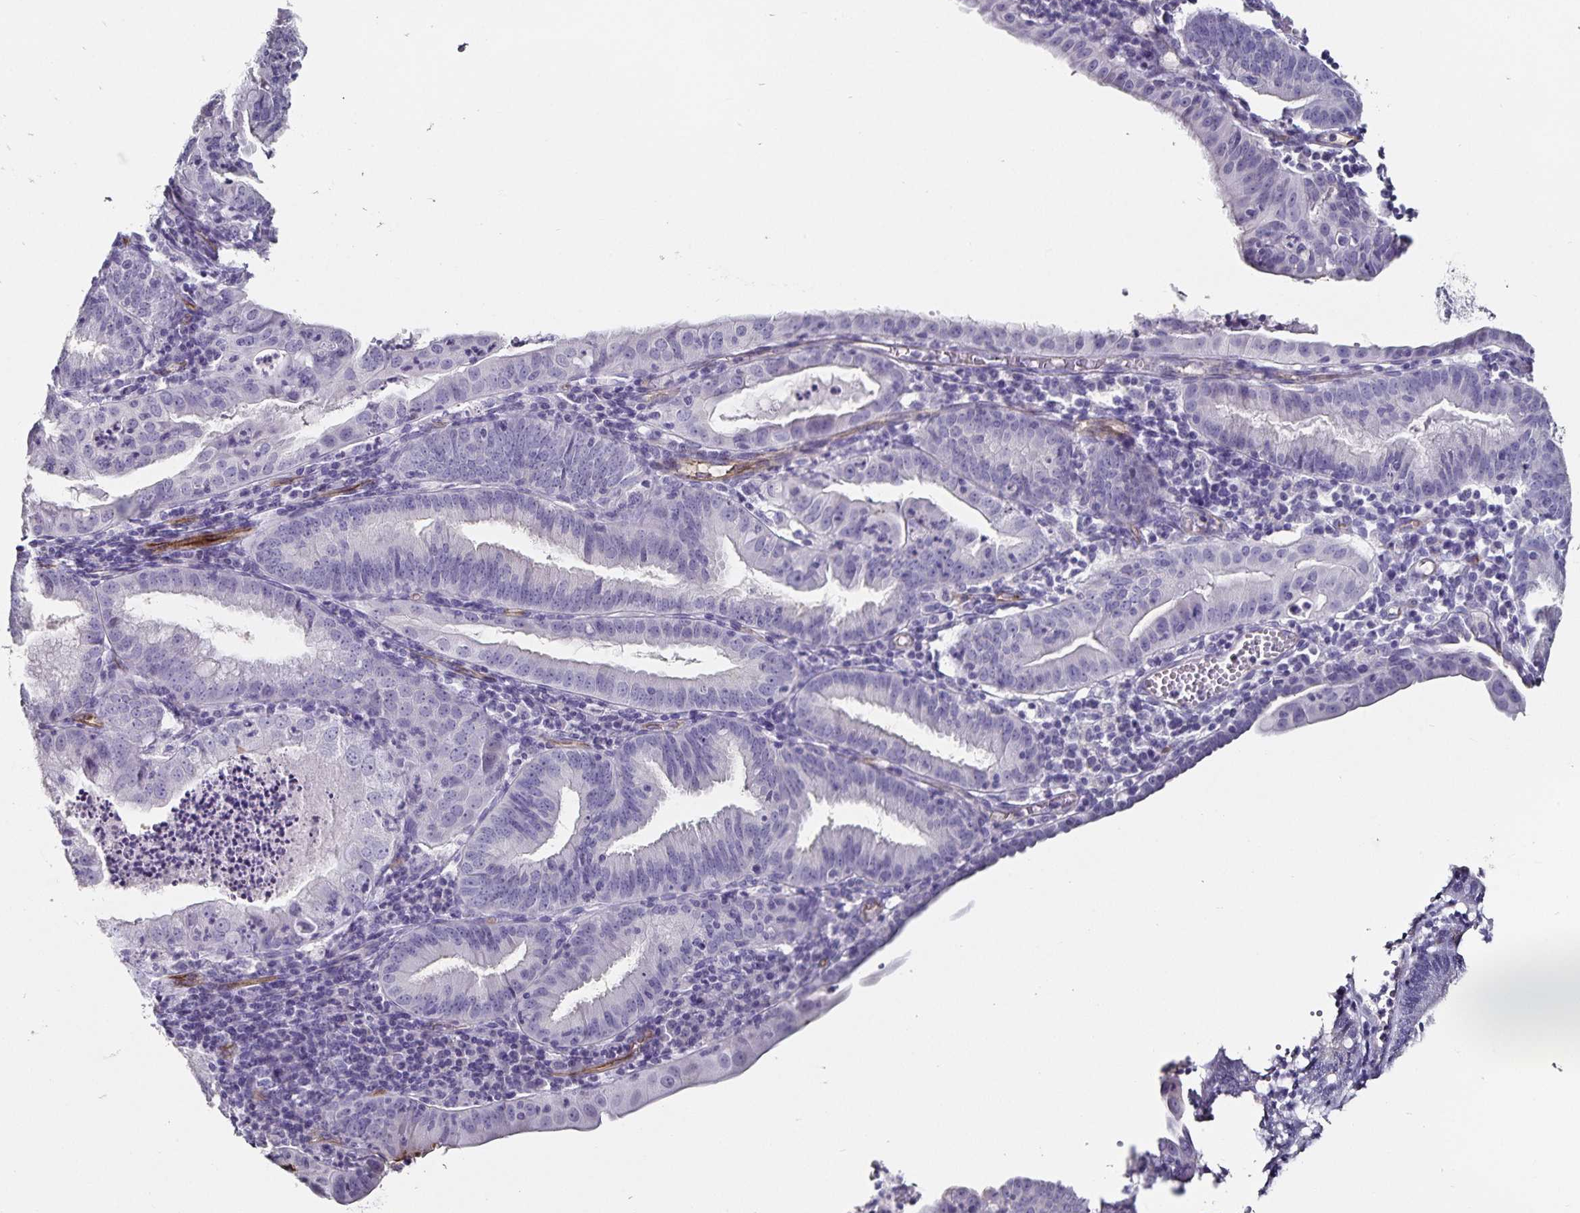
{"staining": {"intensity": "negative", "quantity": "none", "location": "none"}, "tissue": "endometrial cancer", "cell_type": "Tumor cells", "image_type": "cancer", "snomed": [{"axis": "morphology", "description": "Adenocarcinoma, NOS"}, {"axis": "topography", "description": "Endometrium"}], "caption": "A high-resolution histopathology image shows IHC staining of endometrial cancer (adenocarcinoma), which exhibits no significant staining in tumor cells.", "gene": "PODXL", "patient": {"sex": "female", "age": 60}}